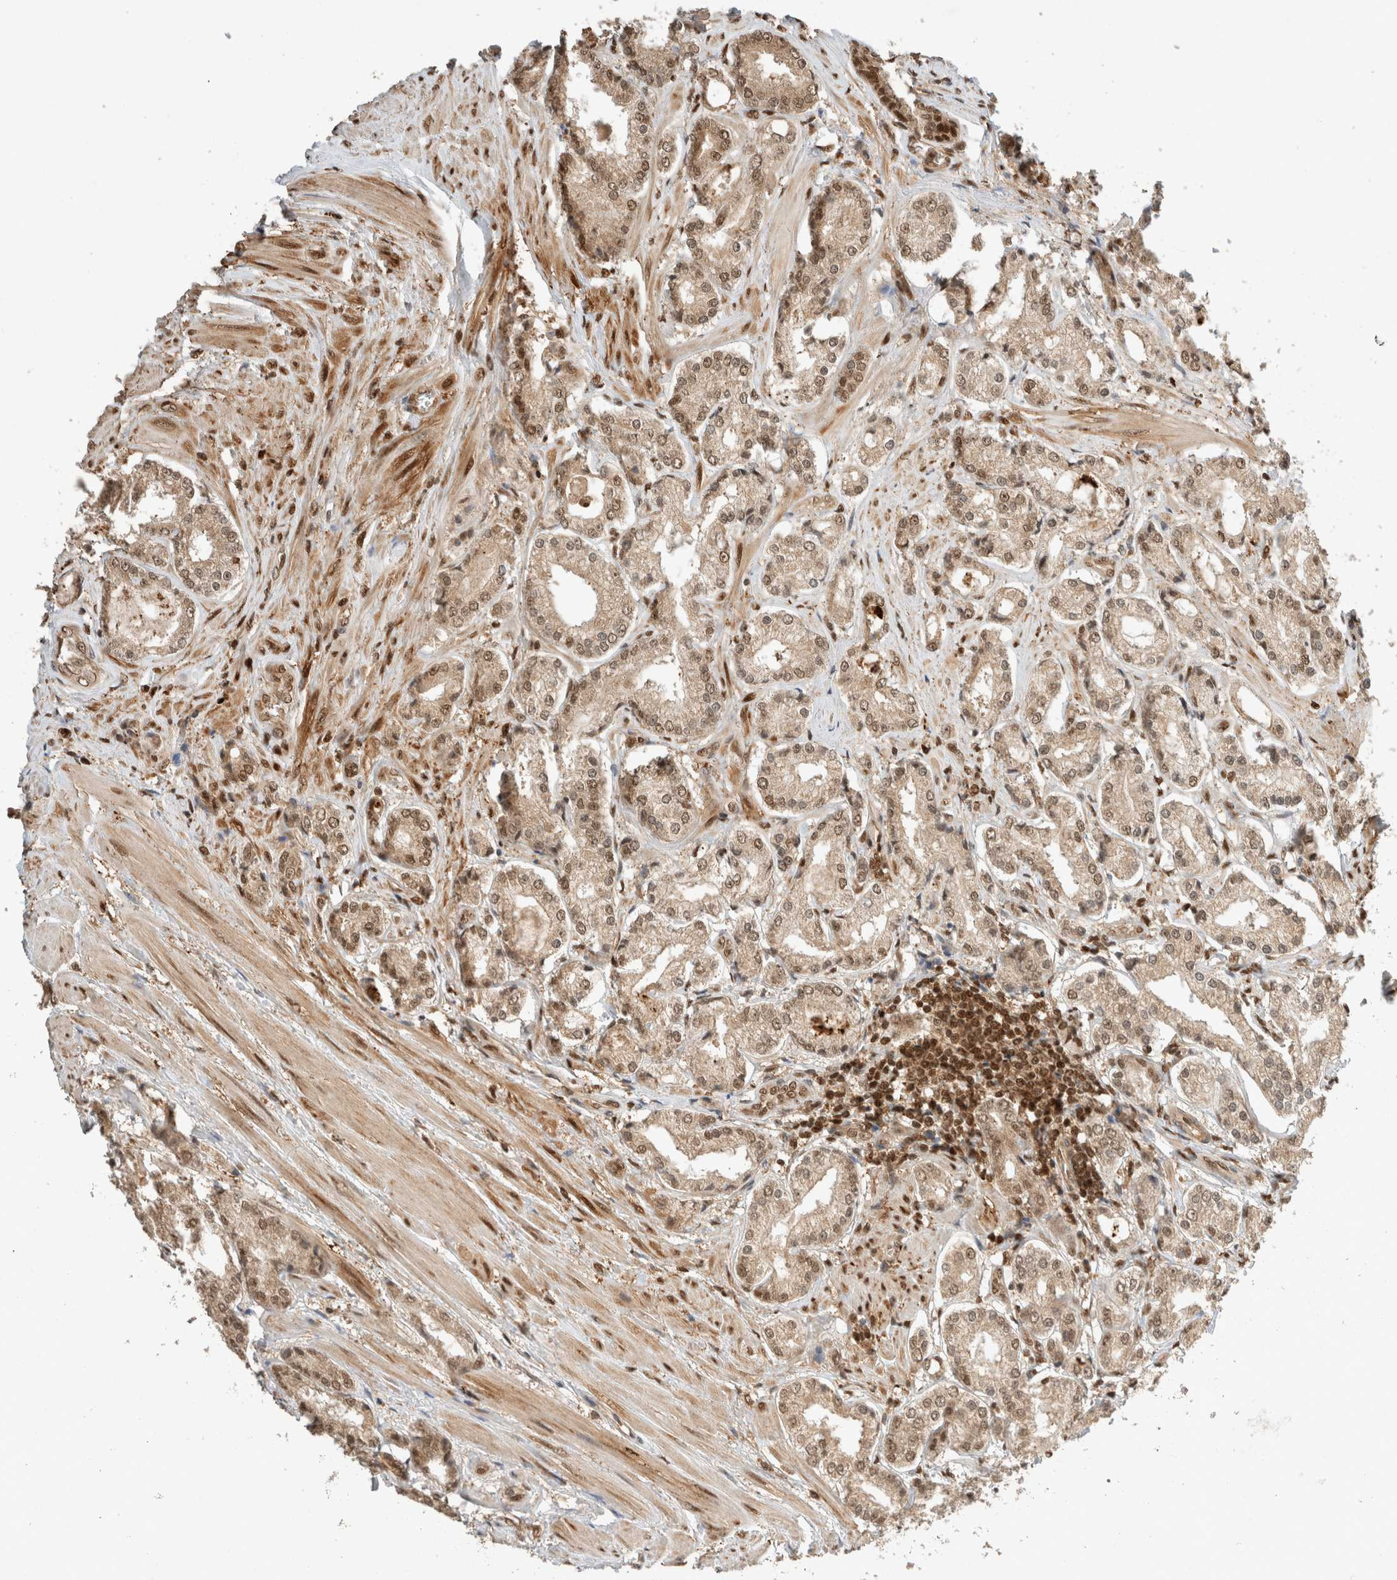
{"staining": {"intensity": "moderate", "quantity": ">75%", "location": "cytoplasmic/membranous,nuclear"}, "tissue": "prostate cancer", "cell_type": "Tumor cells", "image_type": "cancer", "snomed": [{"axis": "morphology", "description": "Adenocarcinoma, Low grade"}, {"axis": "topography", "description": "Prostate"}], "caption": "Immunohistochemical staining of human prostate cancer (adenocarcinoma (low-grade)) displays medium levels of moderate cytoplasmic/membranous and nuclear protein staining in about >75% of tumor cells.", "gene": "SNRNP40", "patient": {"sex": "male", "age": 62}}